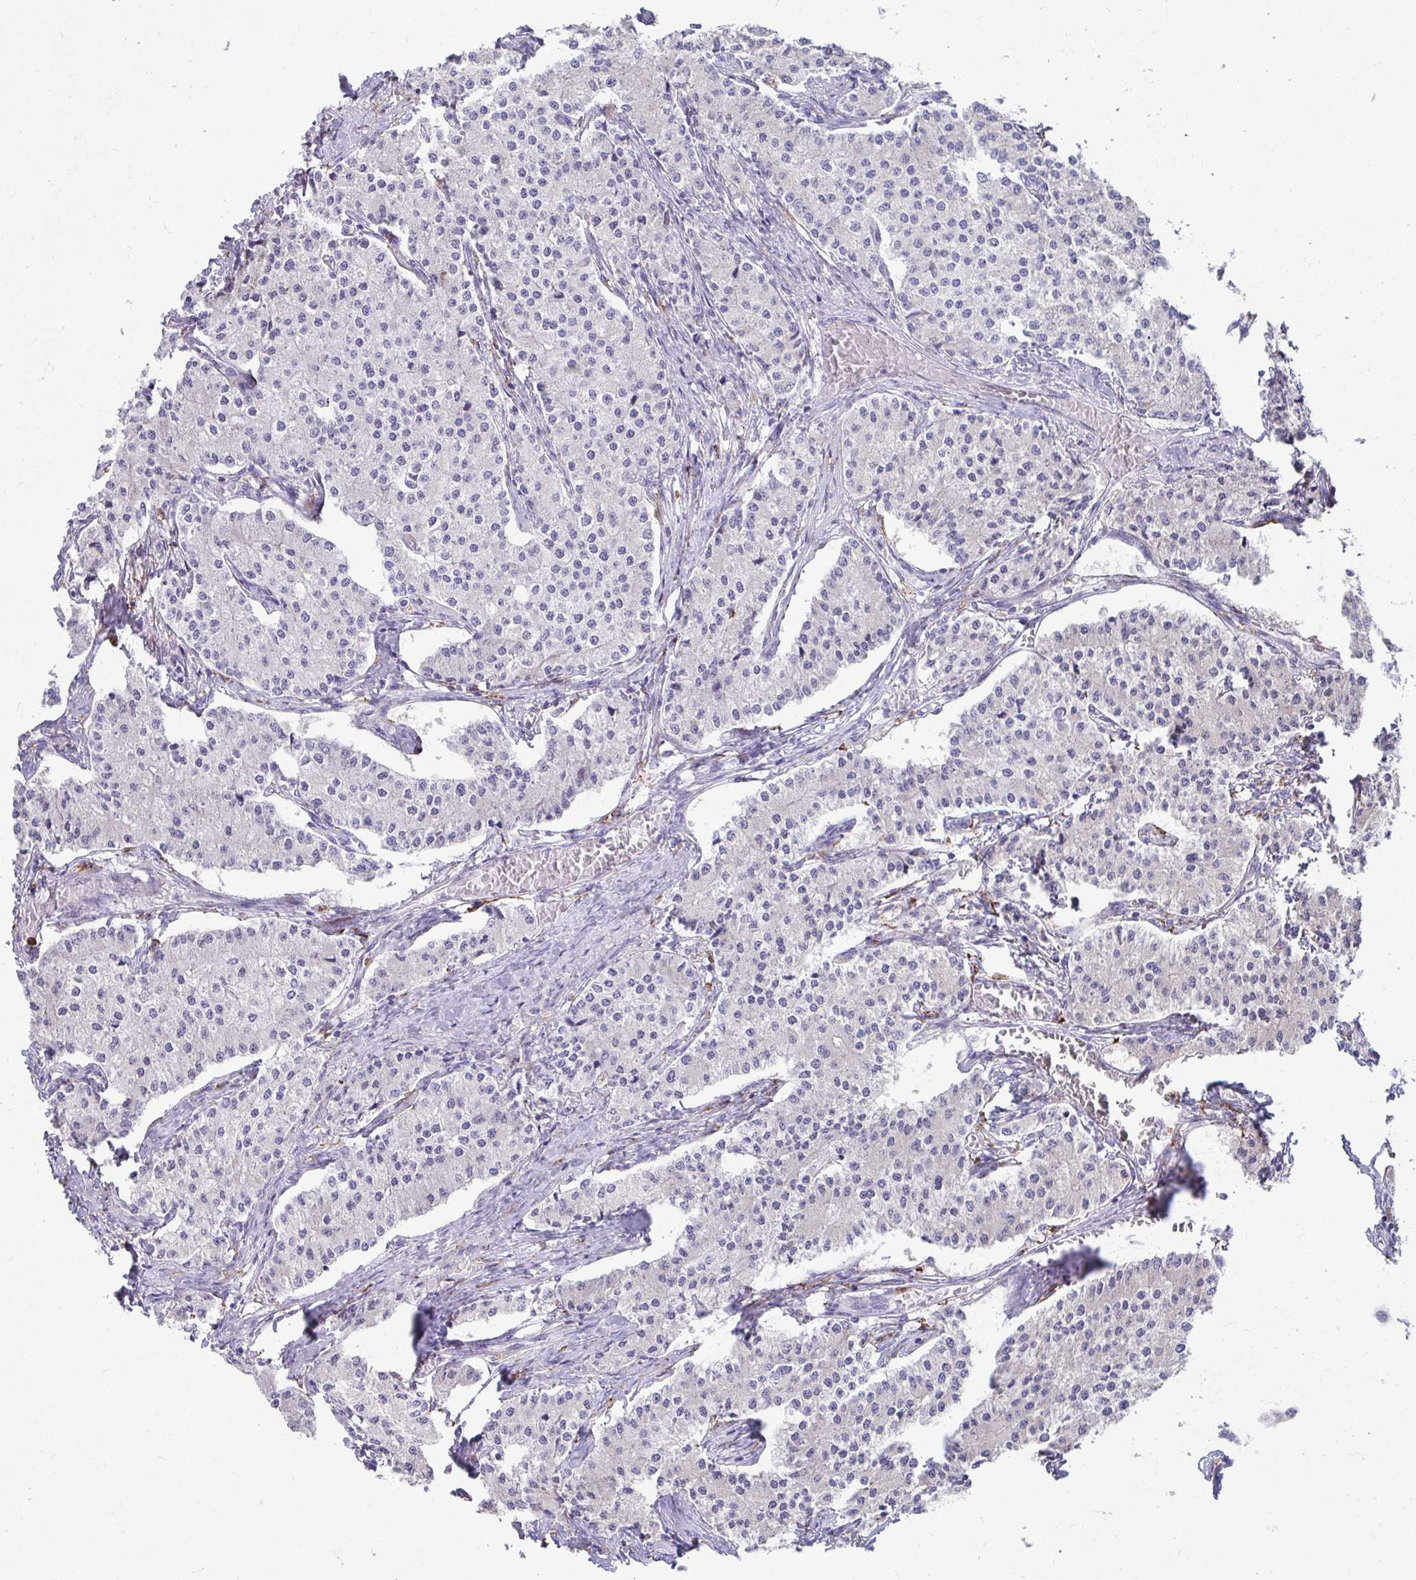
{"staining": {"intensity": "negative", "quantity": "none", "location": "none"}, "tissue": "carcinoid", "cell_type": "Tumor cells", "image_type": "cancer", "snomed": [{"axis": "morphology", "description": "Carcinoid, malignant, NOS"}, {"axis": "topography", "description": "Colon"}], "caption": "Human carcinoid stained for a protein using immunohistochemistry (IHC) exhibits no staining in tumor cells.", "gene": "CD163", "patient": {"sex": "female", "age": 52}}